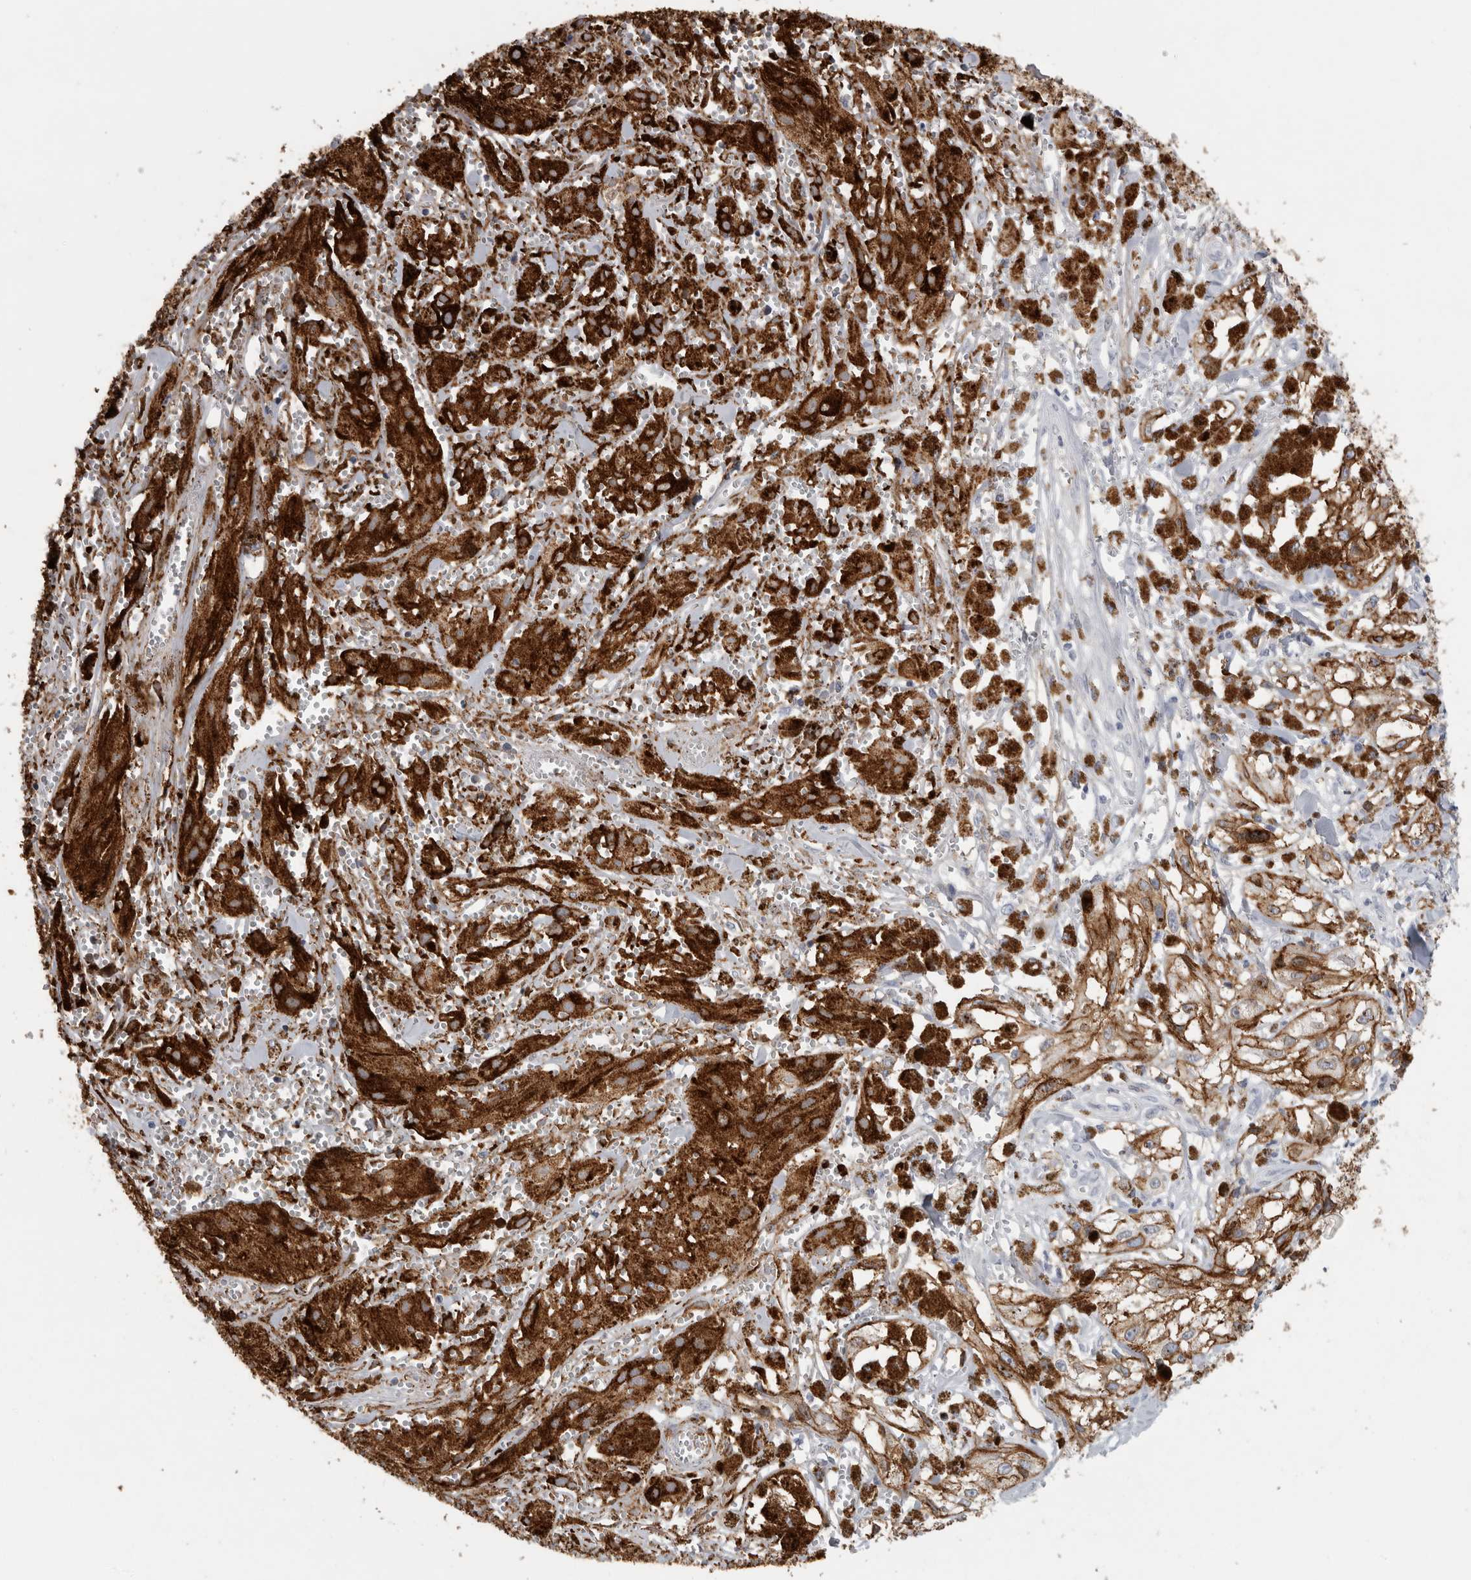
{"staining": {"intensity": "negative", "quantity": "none", "location": "none"}, "tissue": "melanoma", "cell_type": "Tumor cells", "image_type": "cancer", "snomed": [{"axis": "morphology", "description": "Malignant melanoma, NOS"}, {"axis": "topography", "description": "Skin"}], "caption": "High power microscopy micrograph of an immunohistochemistry (IHC) micrograph of malignant melanoma, revealing no significant expression in tumor cells.", "gene": "DNAJC24", "patient": {"sex": "male", "age": 88}}